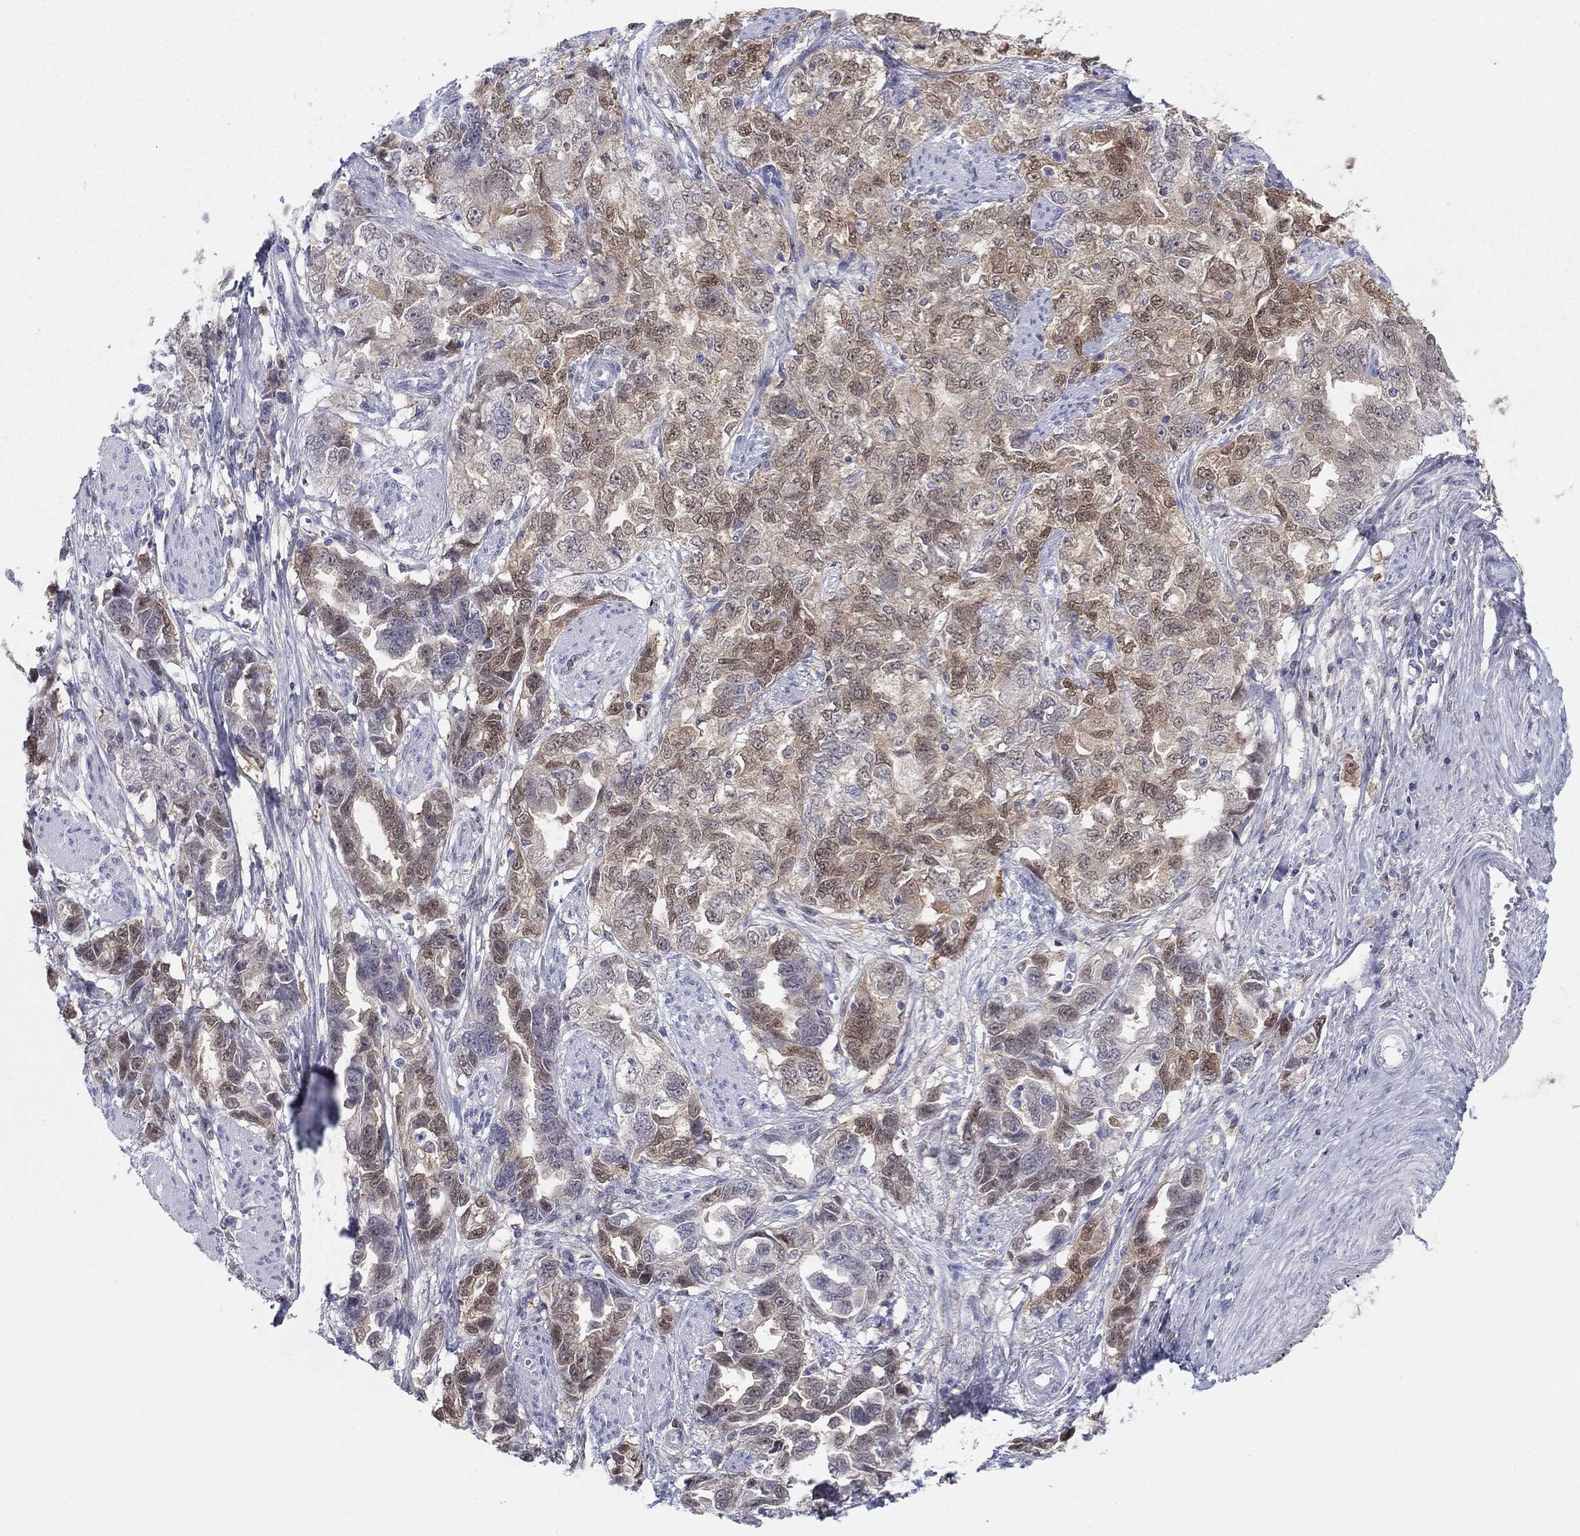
{"staining": {"intensity": "weak", "quantity": "25%-75%", "location": "cytoplasmic/membranous,nuclear"}, "tissue": "ovarian cancer", "cell_type": "Tumor cells", "image_type": "cancer", "snomed": [{"axis": "morphology", "description": "Cystadenocarcinoma, serous, NOS"}, {"axis": "topography", "description": "Ovary"}], "caption": "Serous cystadenocarcinoma (ovarian) stained with a brown dye exhibits weak cytoplasmic/membranous and nuclear positive expression in approximately 25%-75% of tumor cells.", "gene": "PDXK", "patient": {"sex": "female", "age": 51}}